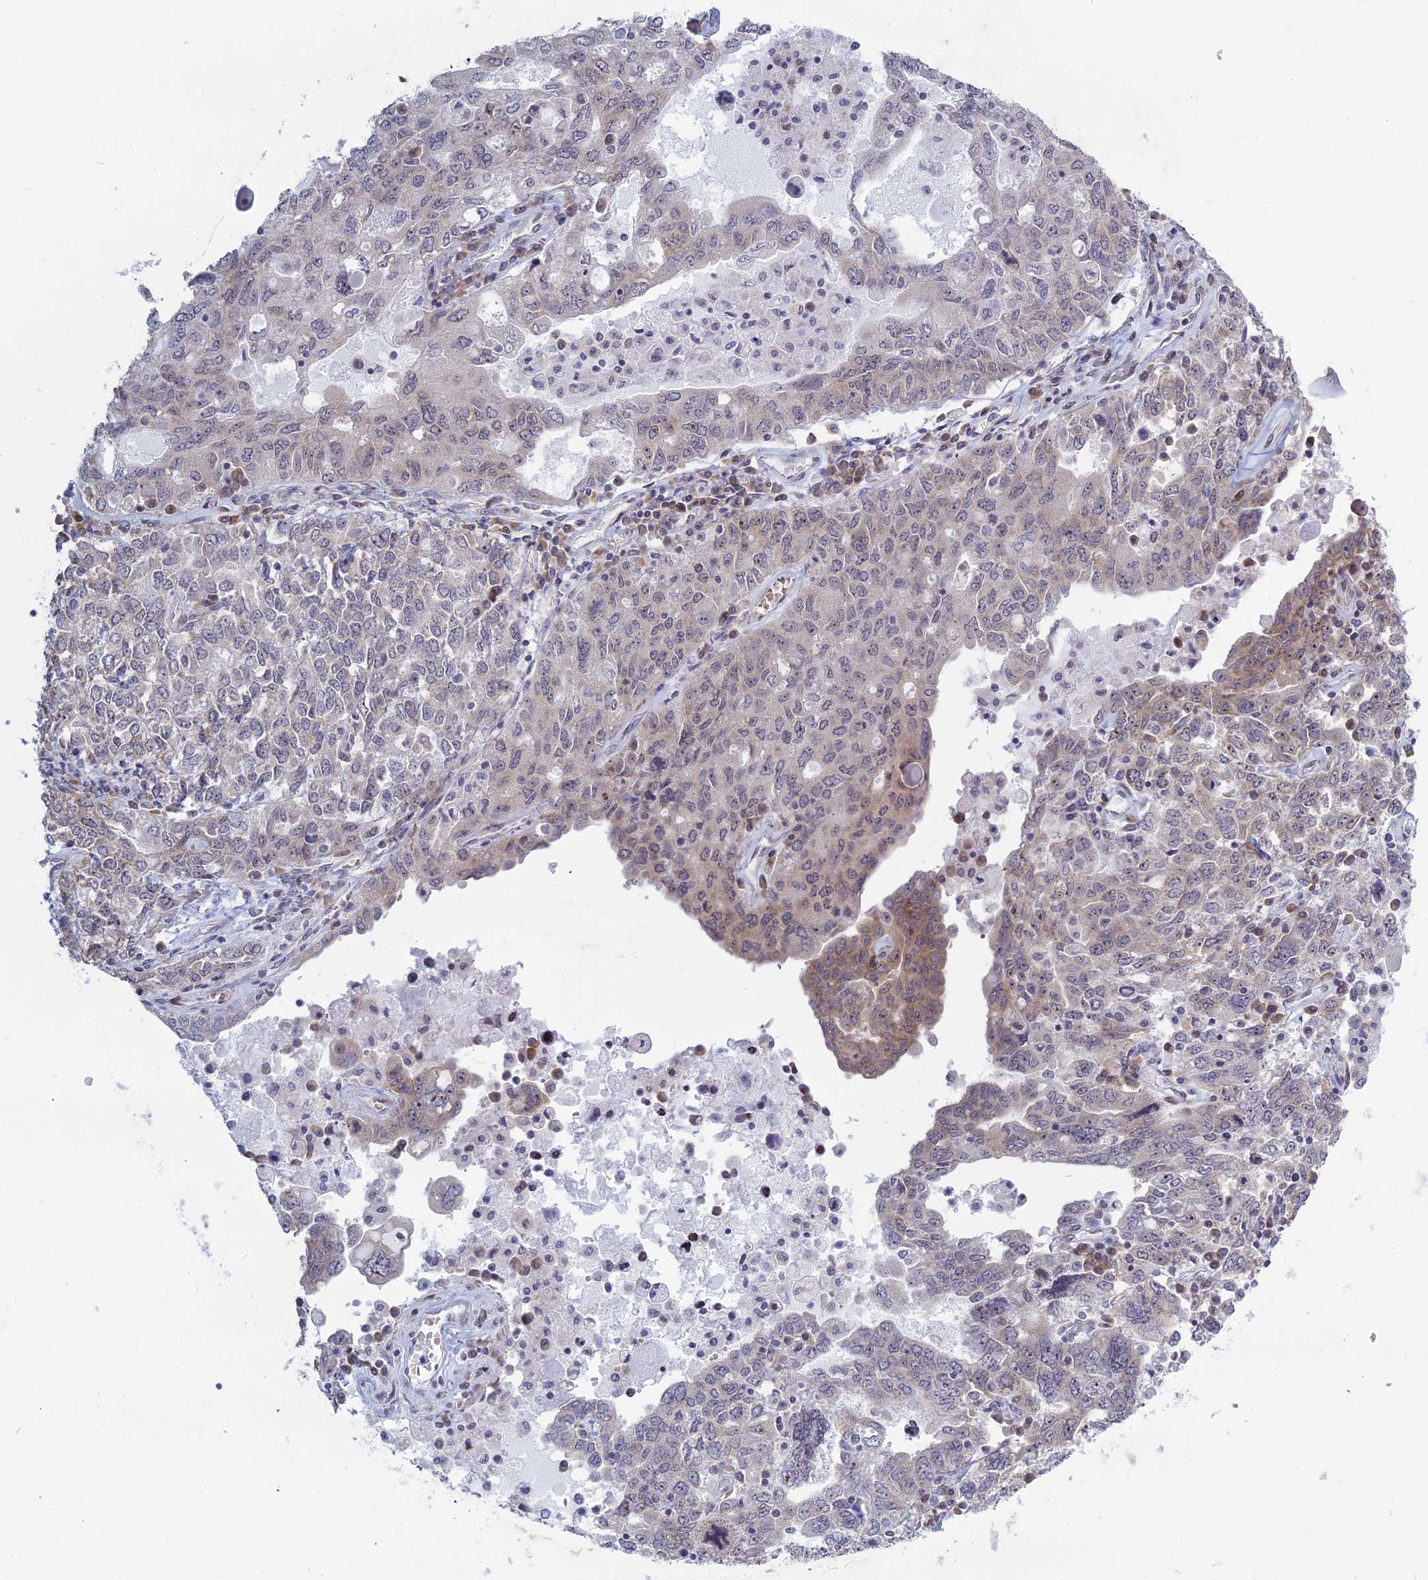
{"staining": {"intensity": "weak", "quantity": "<25%", "location": "cytoplasmic/membranous"}, "tissue": "ovarian cancer", "cell_type": "Tumor cells", "image_type": "cancer", "snomed": [{"axis": "morphology", "description": "Carcinoma, endometroid"}, {"axis": "topography", "description": "Ovary"}], "caption": "Tumor cells are negative for brown protein staining in ovarian endometroid carcinoma. (DAB immunohistochemistry (IHC), high magnification).", "gene": "RPS19BP1", "patient": {"sex": "female", "age": 62}}